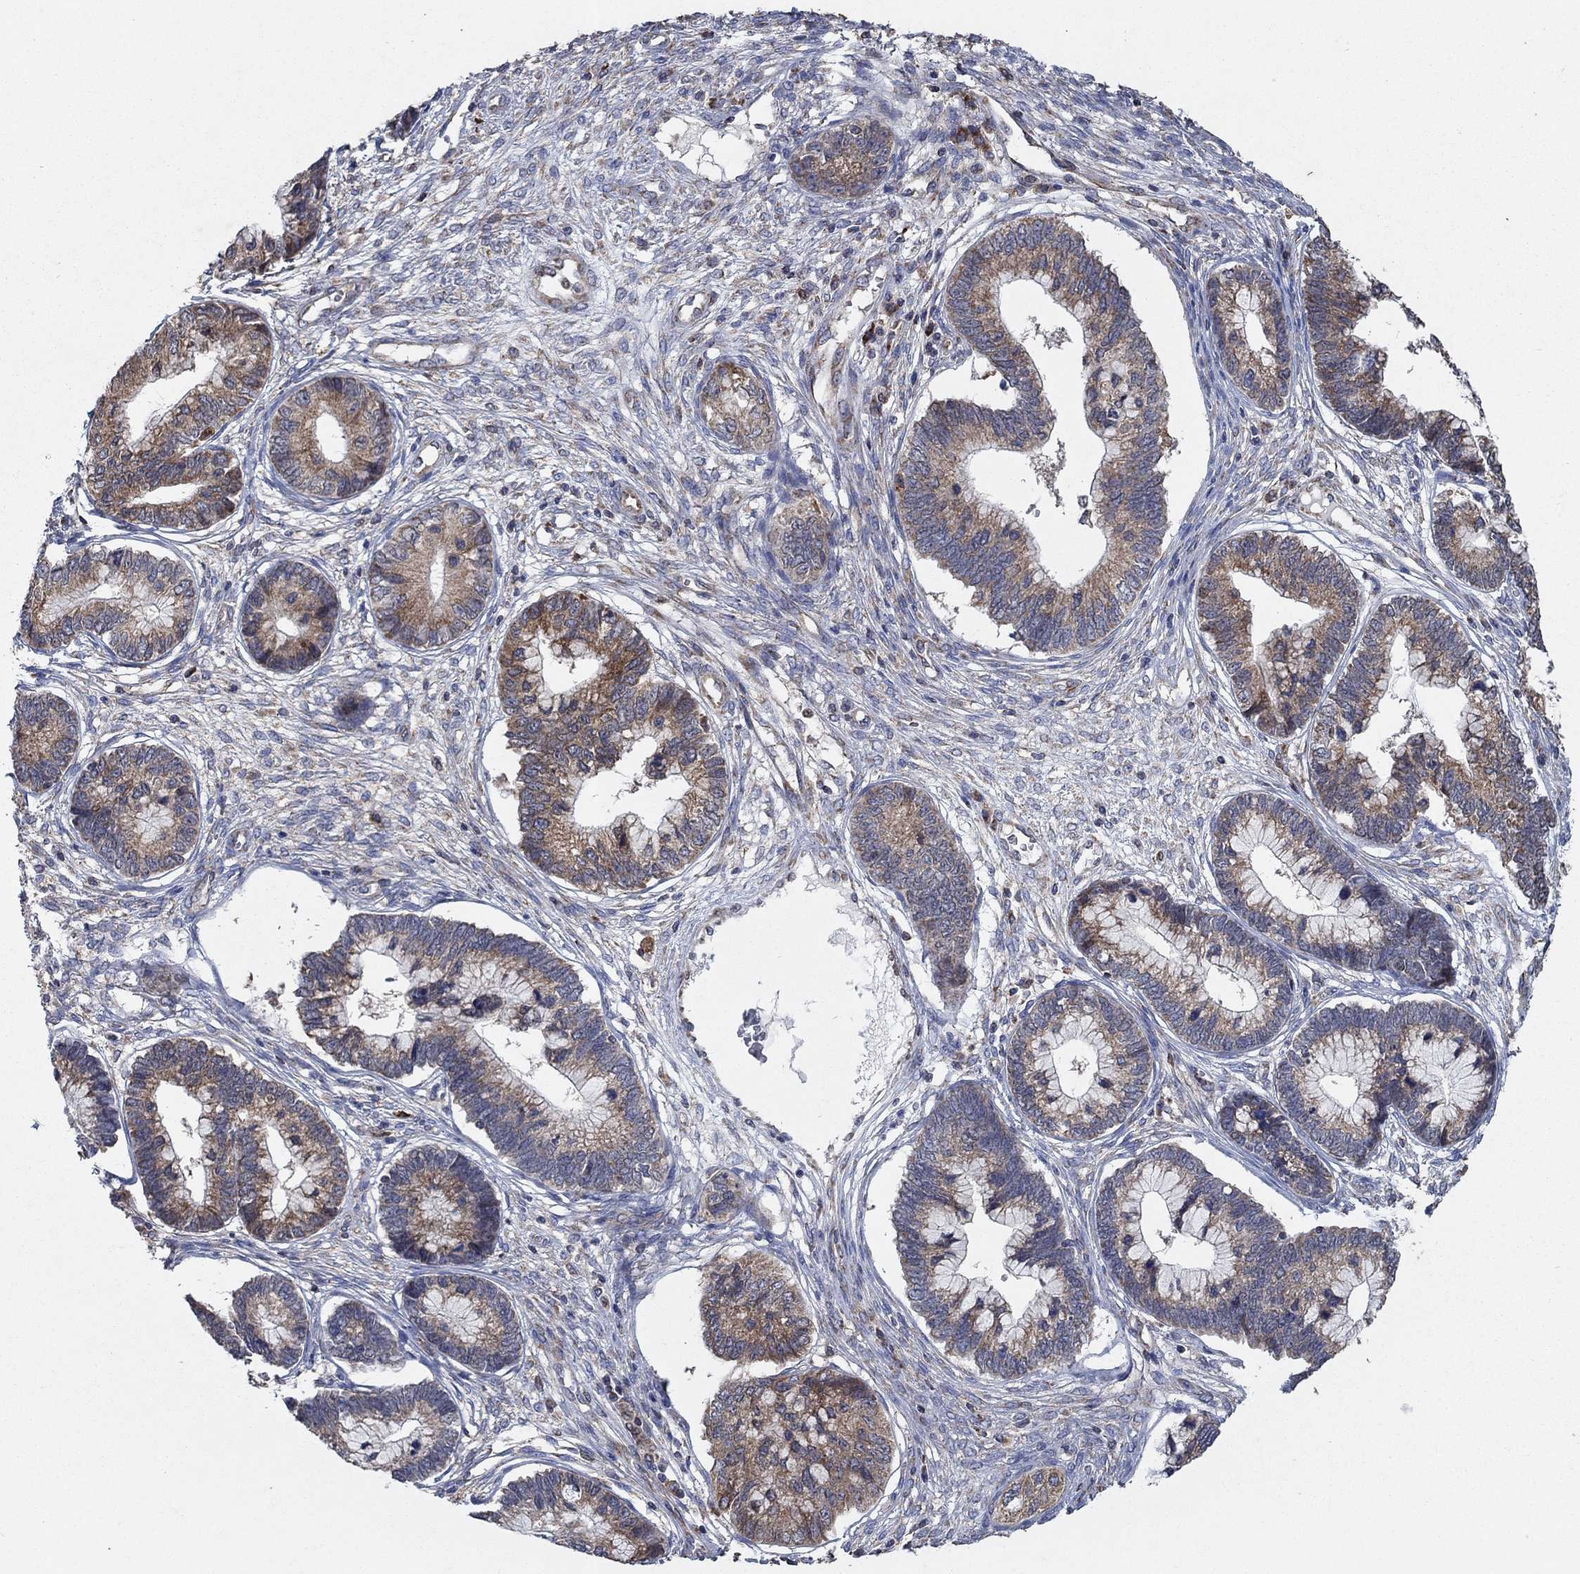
{"staining": {"intensity": "moderate", "quantity": "25%-75%", "location": "cytoplasmic/membranous"}, "tissue": "cervical cancer", "cell_type": "Tumor cells", "image_type": "cancer", "snomed": [{"axis": "morphology", "description": "Adenocarcinoma, NOS"}, {"axis": "topography", "description": "Cervix"}], "caption": "Human cervical adenocarcinoma stained for a protein (brown) shows moderate cytoplasmic/membranous positive staining in approximately 25%-75% of tumor cells.", "gene": "NCEH1", "patient": {"sex": "female", "age": 44}}